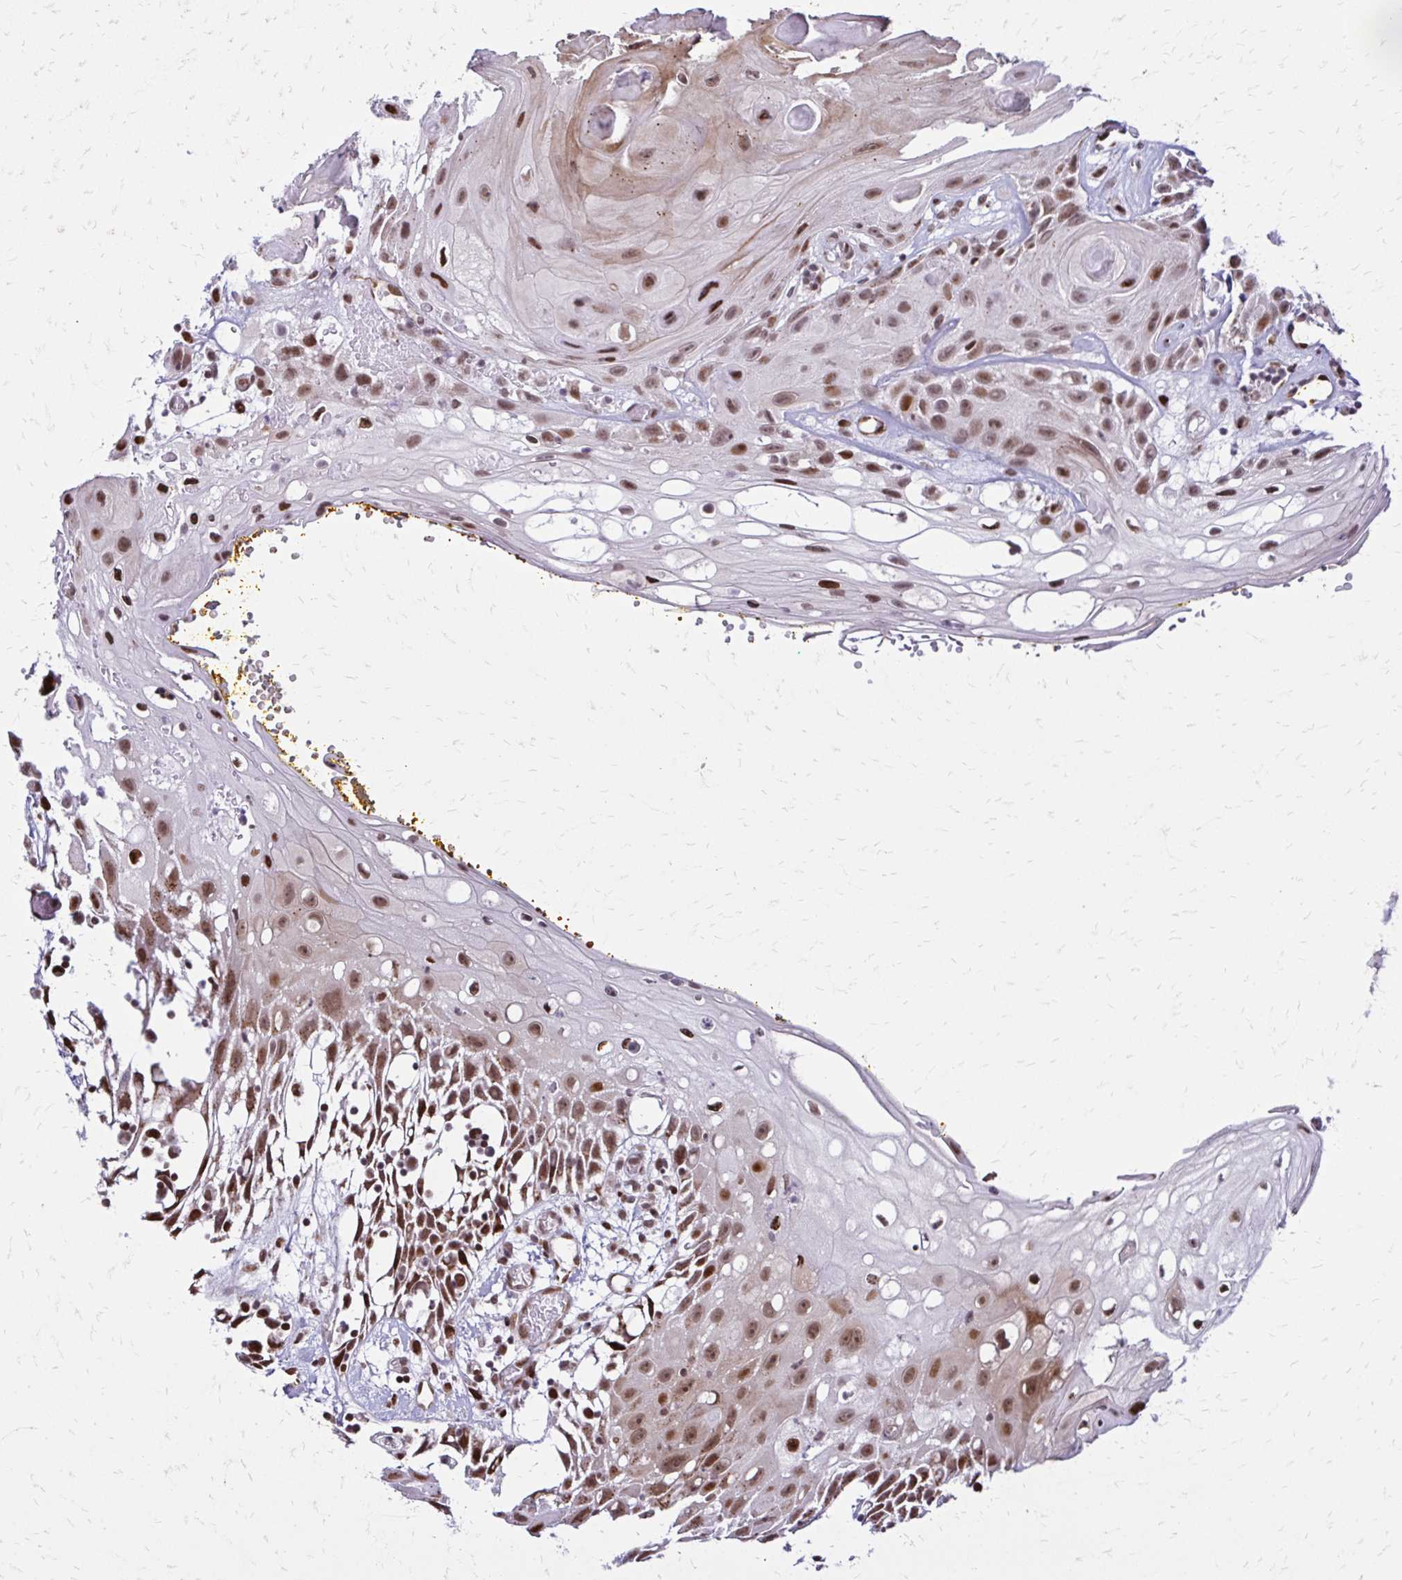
{"staining": {"intensity": "moderate", "quantity": ">75%", "location": "nuclear"}, "tissue": "head and neck cancer", "cell_type": "Tumor cells", "image_type": "cancer", "snomed": [{"axis": "morphology", "description": "Squamous cell carcinoma, NOS"}, {"axis": "topography", "description": "Oral tissue"}, {"axis": "topography", "description": "Head-Neck"}], "caption": "About >75% of tumor cells in squamous cell carcinoma (head and neck) demonstrate moderate nuclear protein expression as visualized by brown immunohistochemical staining.", "gene": "TOB1", "patient": {"sex": "male", "age": 49}}